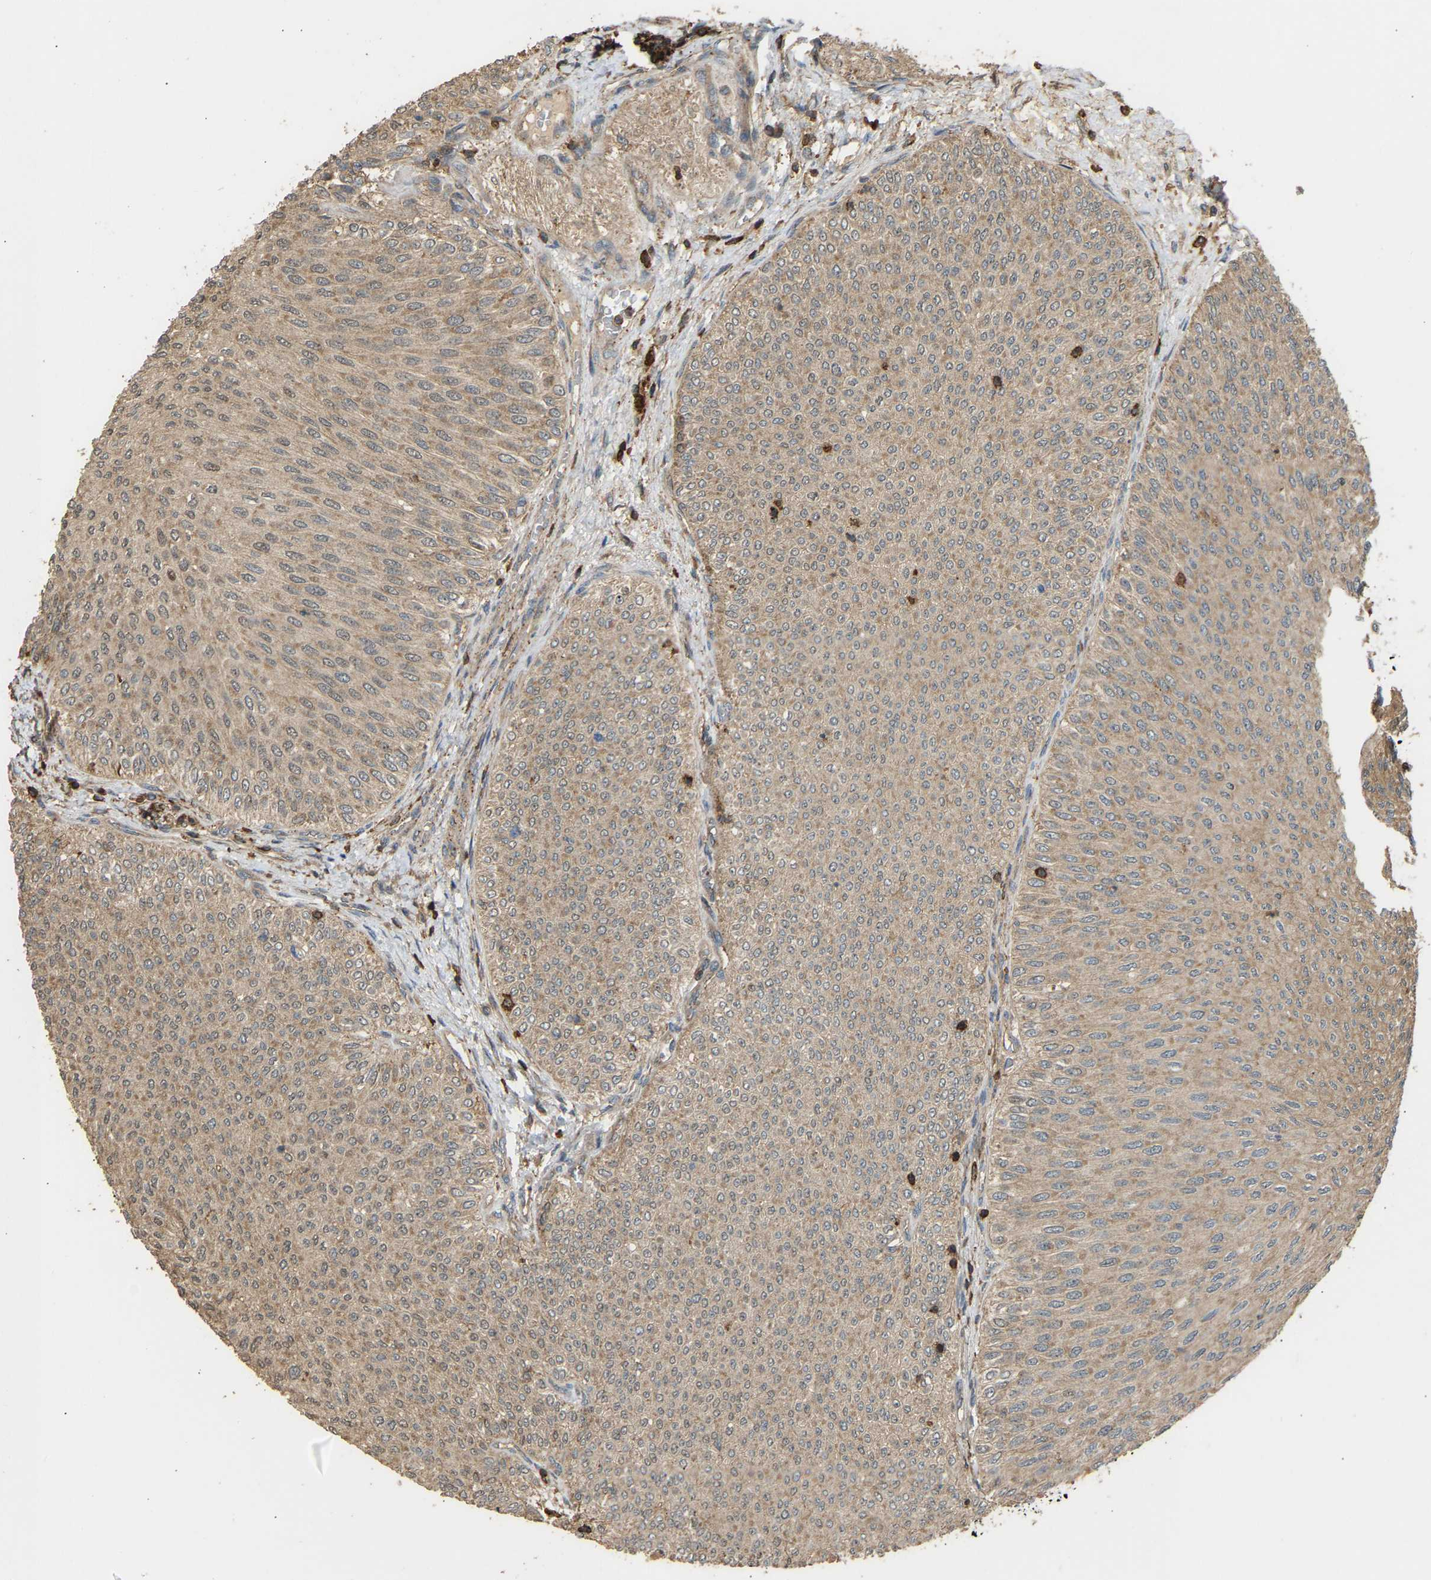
{"staining": {"intensity": "weak", "quantity": ">75%", "location": "cytoplasmic/membranous"}, "tissue": "urothelial cancer", "cell_type": "Tumor cells", "image_type": "cancer", "snomed": [{"axis": "morphology", "description": "Urothelial carcinoma, Low grade"}, {"axis": "topography", "description": "Urinary bladder"}], "caption": "An IHC histopathology image of tumor tissue is shown. Protein staining in brown labels weak cytoplasmic/membranous positivity in urothelial carcinoma (low-grade) within tumor cells. Immunohistochemistry (ihc) stains the protein of interest in brown and the nuclei are stained blue.", "gene": "GOPC", "patient": {"sex": "male", "age": 78}}